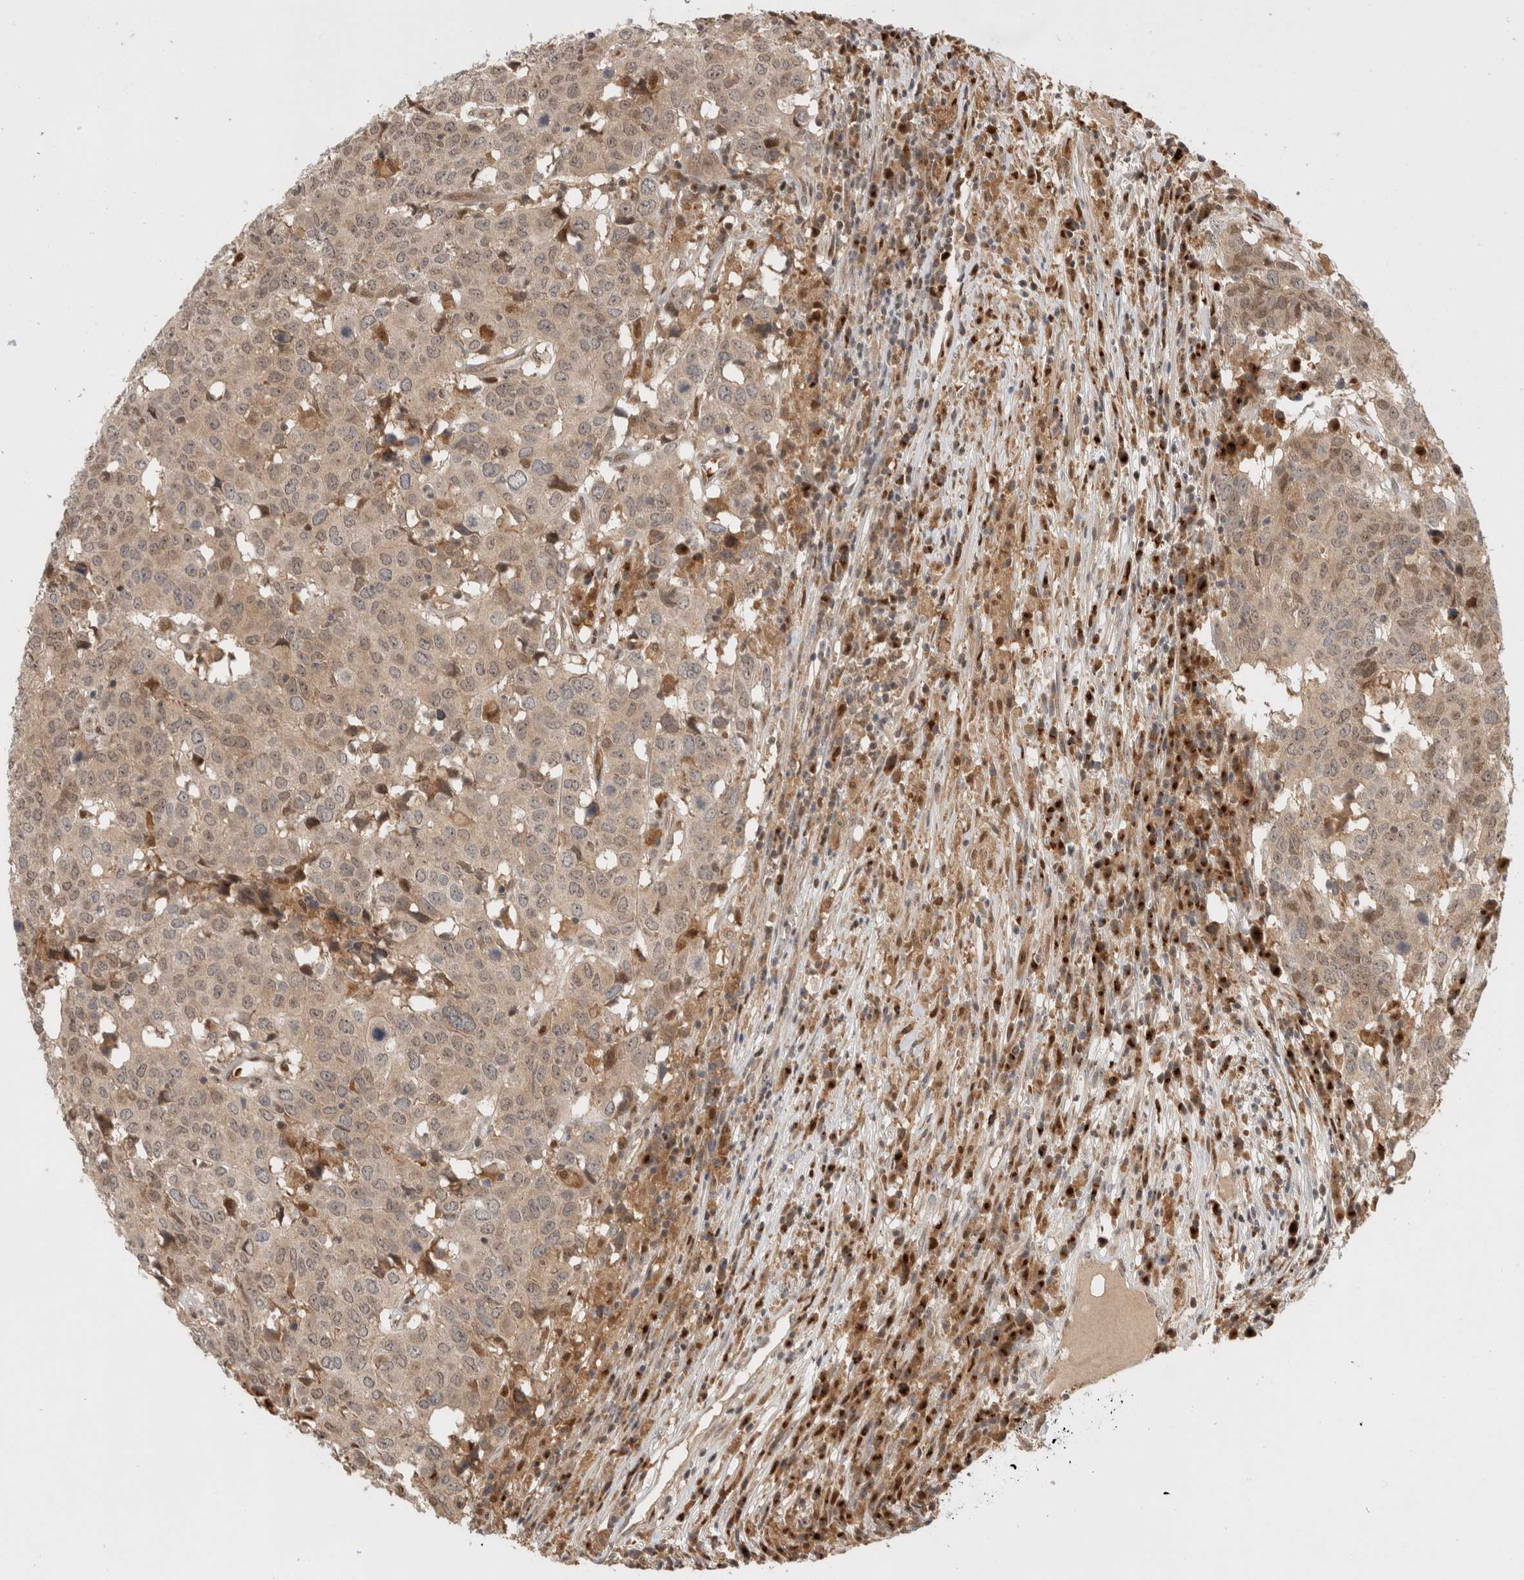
{"staining": {"intensity": "weak", "quantity": ">75%", "location": "cytoplasmic/membranous"}, "tissue": "head and neck cancer", "cell_type": "Tumor cells", "image_type": "cancer", "snomed": [{"axis": "morphology", "description": "Squamous cell carcinoma, NOS"}, {"axis": "topography", "description": "Head-Neck"}], "caption": "Weak cytoplasmic/membranous protein expression is seen in about >75% of tumor cells in squamous cell carcinoma (head and neck).", "gene": "OTUD6B", "patient": {"sex": "male", "age": 66}}